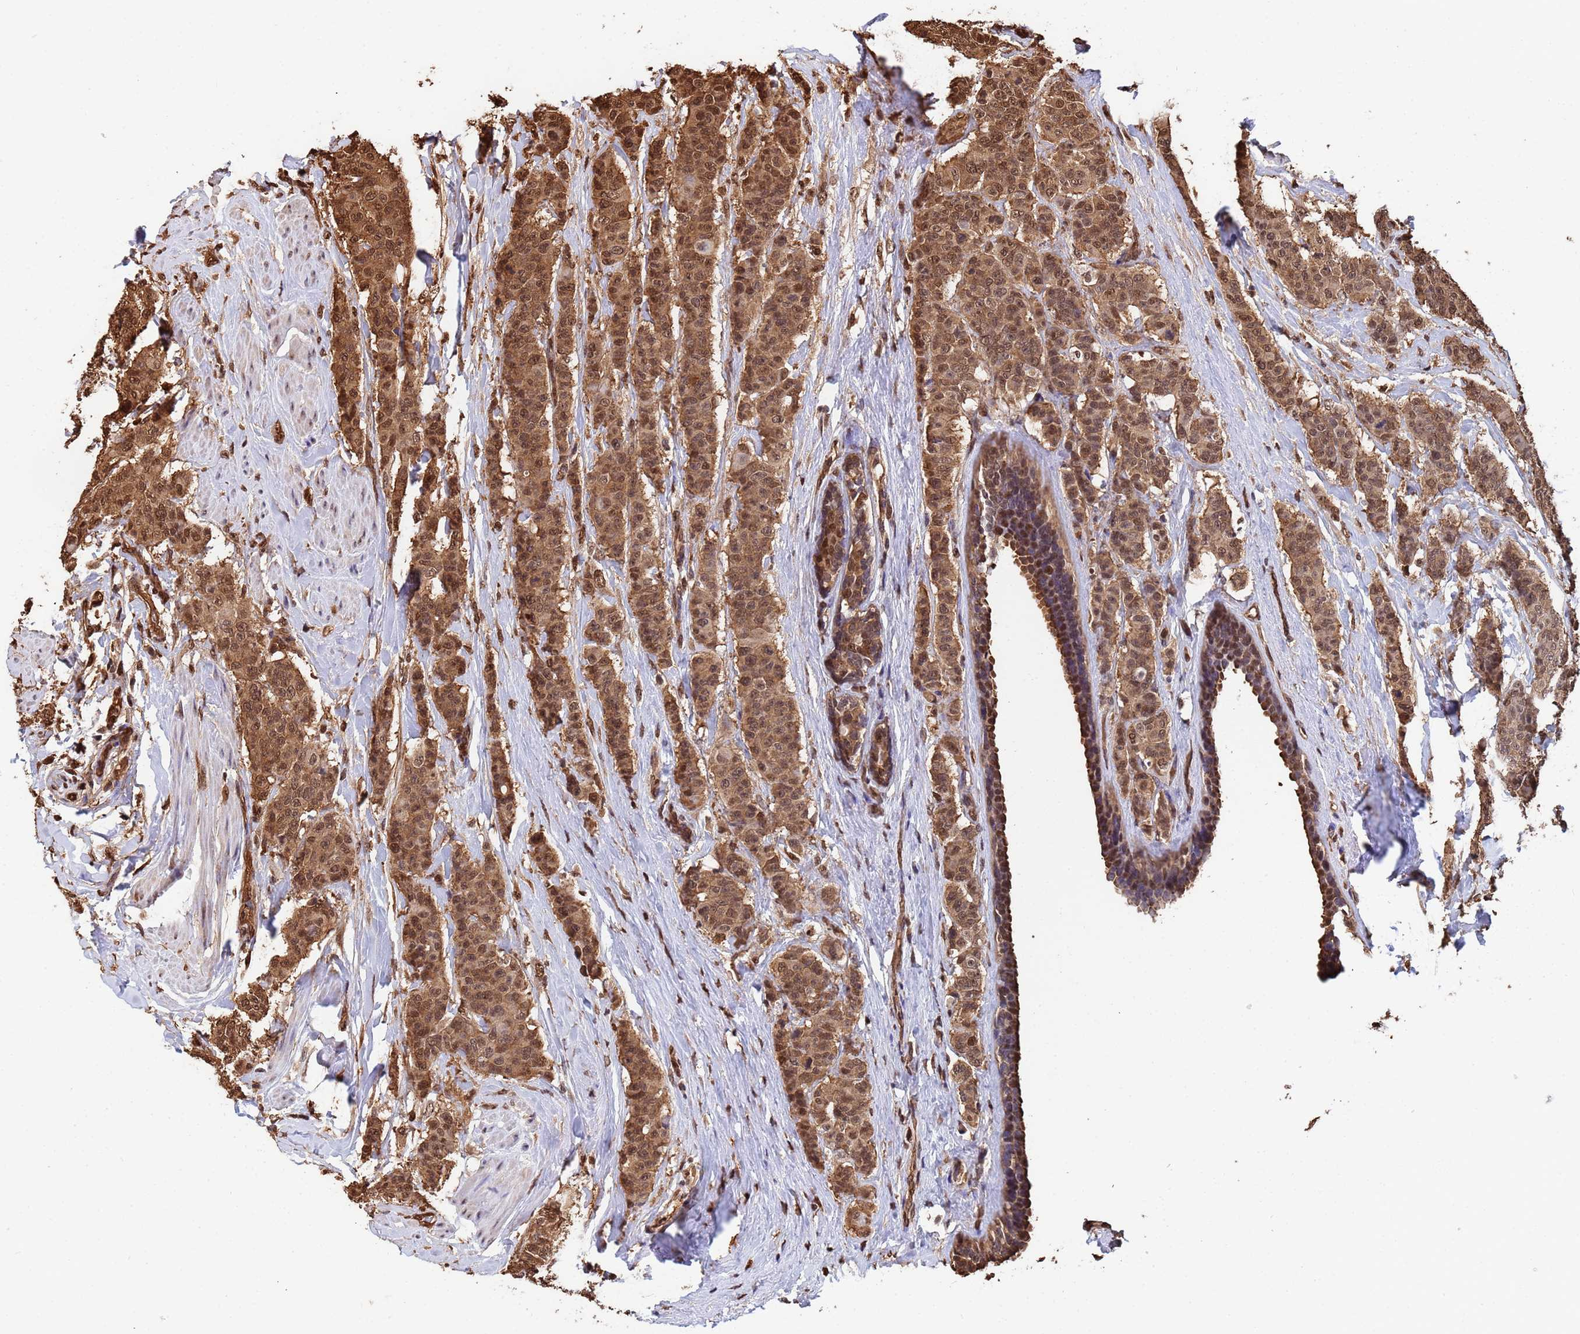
{"staining": {"intensity": "moderate", "quantity": ">75%", "location": "cytoplasmic/membranous,nuclear"}, "tissue": "breast cancer", "cell_type": "Tumor cells", "image_type": "cancer", "snomed": [{"axis": "morphology", "description": "Duct carcinoma"}, {"axis": "topography", "description": "Breast"}], "caption": "Immunohistochemical staining of breast cancer (infiltrating ductal carcinoma) exhibits medium levels of moderate cytoplasmic/membranous and nuclear expression in about >75% of tumor cells.", "gene": "SUMO4", "patient": {"sex": "female", "age": 40}}